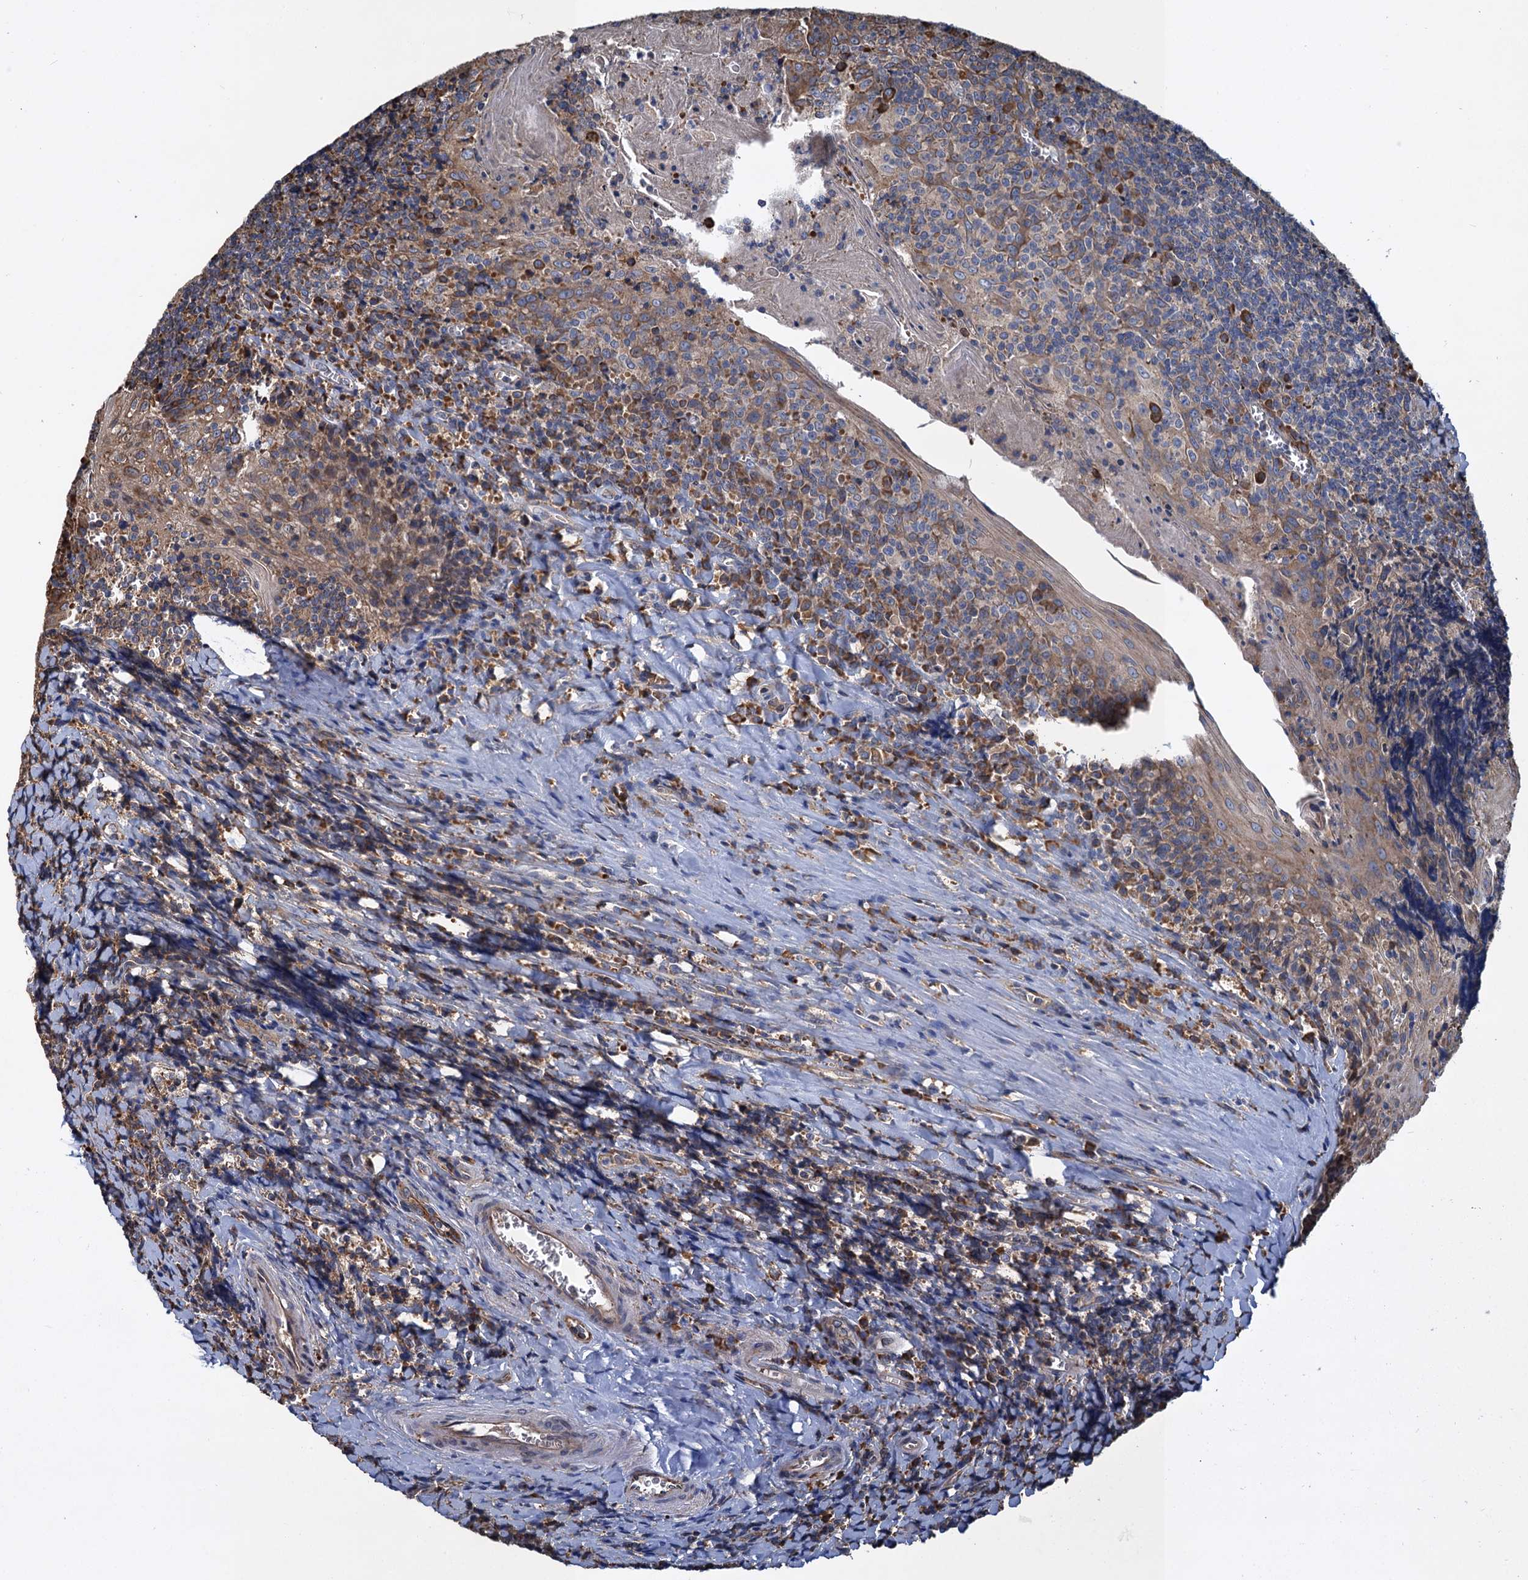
{"staining": {"intensity": "moderate", "quantity": ">75%", "location": "cytoplasmic/membranous"}, "tissue": "tonsil", "cell_type": "Germinal center cells", "image_type": "normal", "snomed": [{"axis": "morphology", "description": "Normal tissue, NOS"}, {"axis": "topography", "description": "Tonsil"}], "caption": "Protein staining of unremarkable tonsil exhibits moderate cytoplasmic/membranous positivity in approximately >75% of germinal center cells.", "gene": "LINS1", "patient": {"sex": "male", "age": 27}}